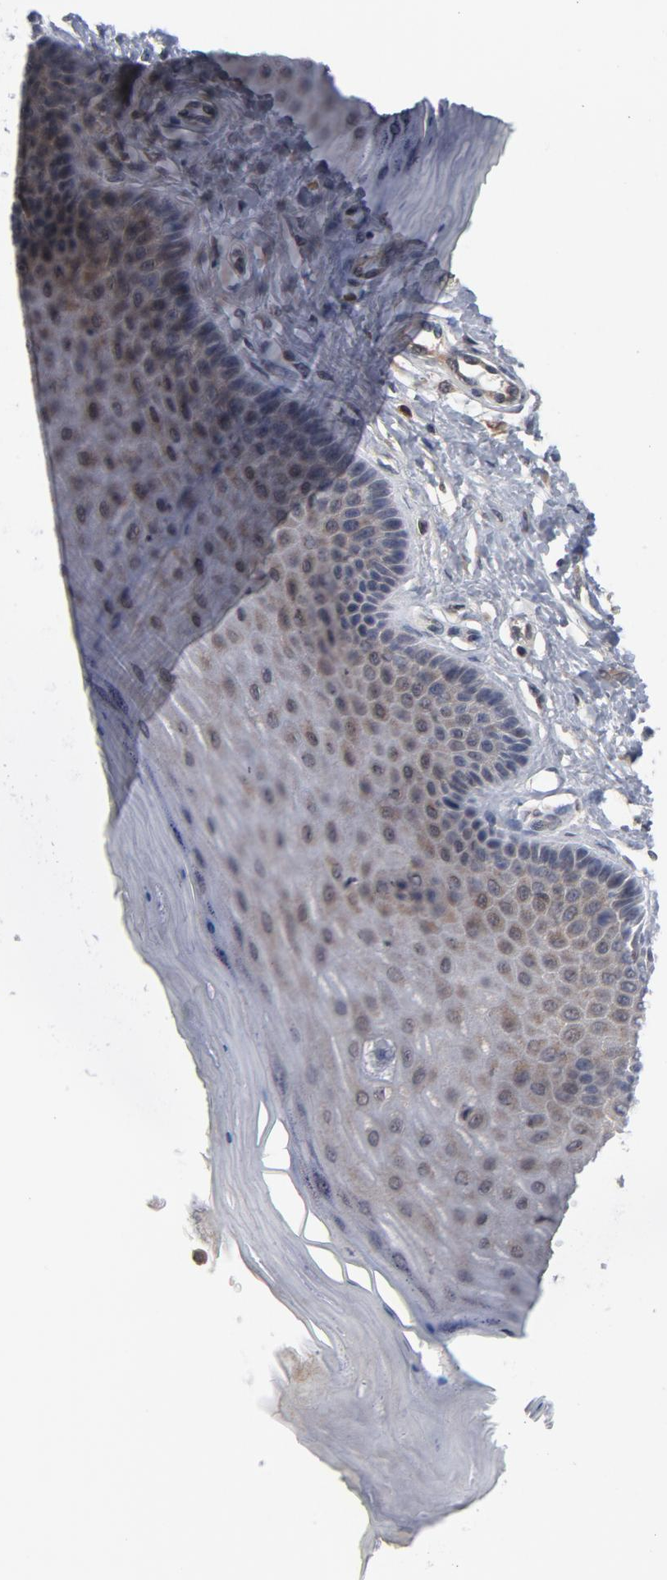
{"staining": {"intensity": "strong", "quantity": "25%-75%", "location": "cytoplasmic/membranous"}, "tissue": "cervix", "cell_type": "Glandular cells", "image_type": "normal", "snomed": [{"axis": "morphology", "description": "Normal tissue, NOS"}, {"axis": "topography", "description": "Cervix"}], "caption": "Glandular cells demonstrate strong cytoplasmic/membranous staining in about 25%-75% of cells in unremarkable cervix.", "gene": "TRADD", "patient": {"sex": "female", "age": 55}}